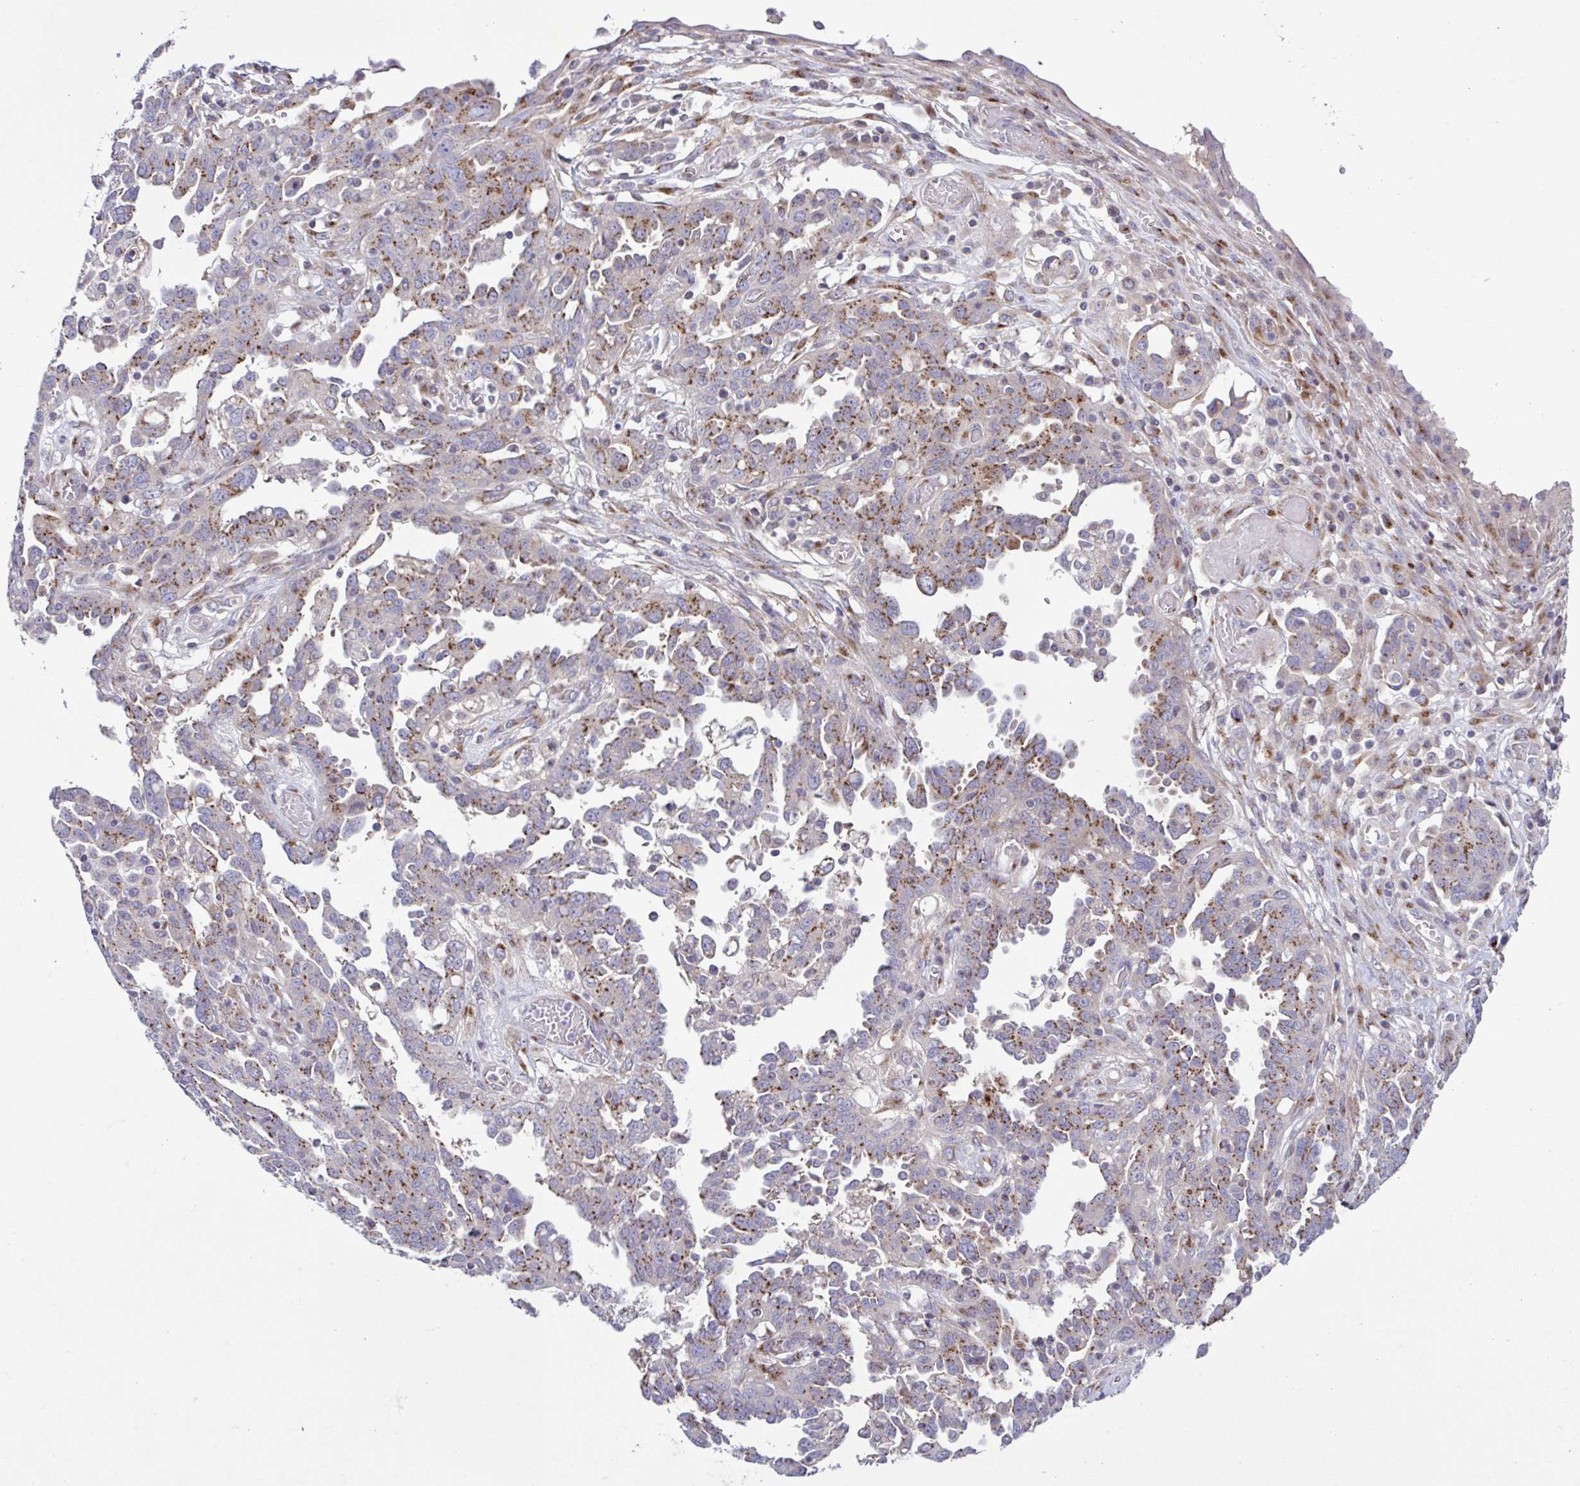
{"staining": {"intensity": "moderate", "quantity": "25%-75%", "location": "cytoplasmic/membranous"}, "tissue": "ovarian cancer", "cell_type": "Tumor cells", "image_type": "cancer", "snomed": [{"axis": "morphology", "description": "Cystadenocarcinoma, serous, NOS"}, {"axis": "topography", "description": "Ovary"}], "caption": "This photomicrograph shows immunohistochemistry staining of serous cystadenocarcinoma (ovarian), with medium moderate cytoplasmic/membranous positivity in about 25%-75% of tumor cells.", "gene": "COL17A1", "patient": {"sex": "female", "age": 67}}